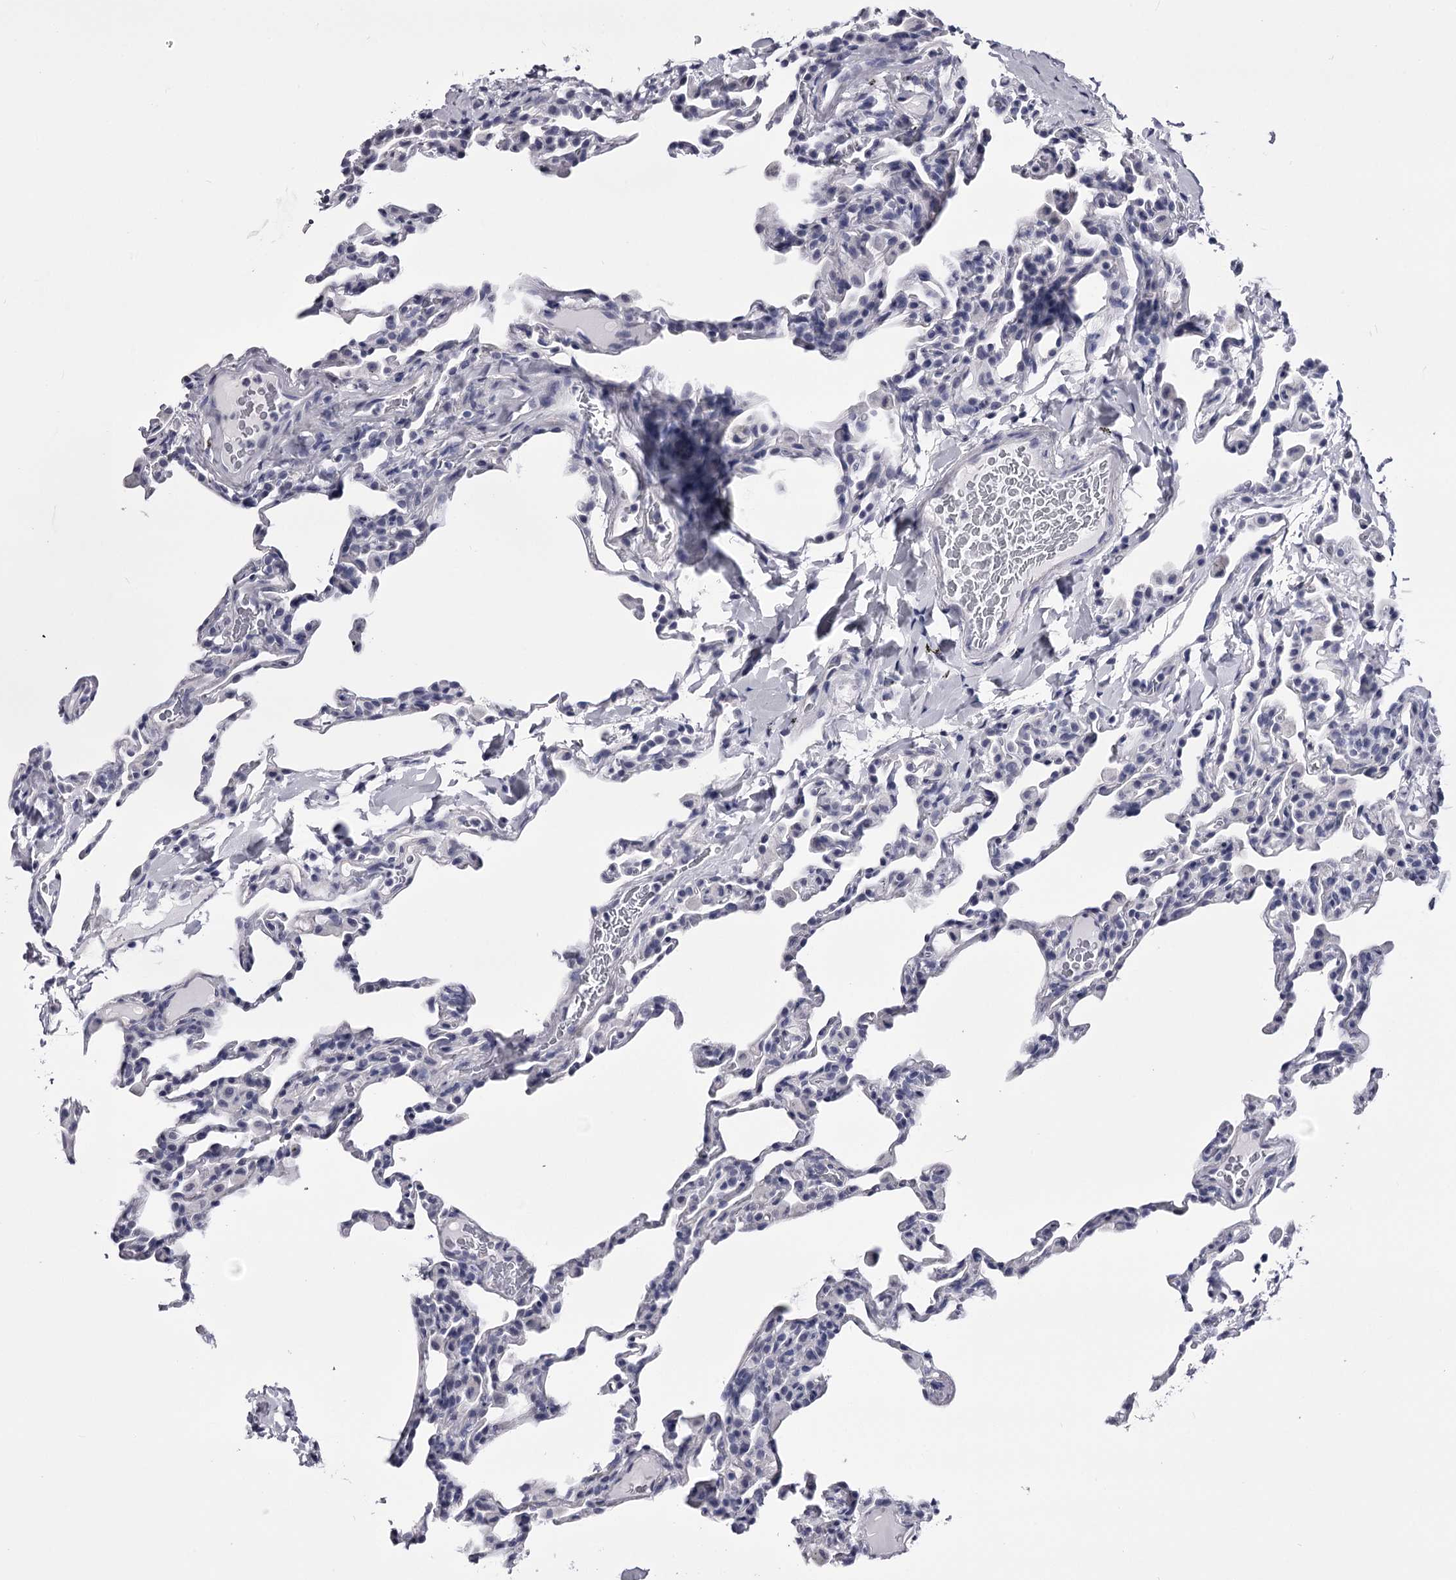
{"staining": {"intensity": "negative", "quantity": "none", "location": "none"}, "tissue": "lung", "cell_type": "Alveolar cells", "image_type": "normal", "snomed": [{"axis": "morphology", "description": "Normal tissue, NOS"}, {"axis": "topography", "description": "Lung"}], "caption": "An IHC image of benign lung is shown. There is no staining in alveolar cells of lung. The staining is performed using DAB brown chromogen with nuclei counter-stained in using hematoxylin.", "gene": "OVOL2", "patient": {"sex": "male", "age": 20}}